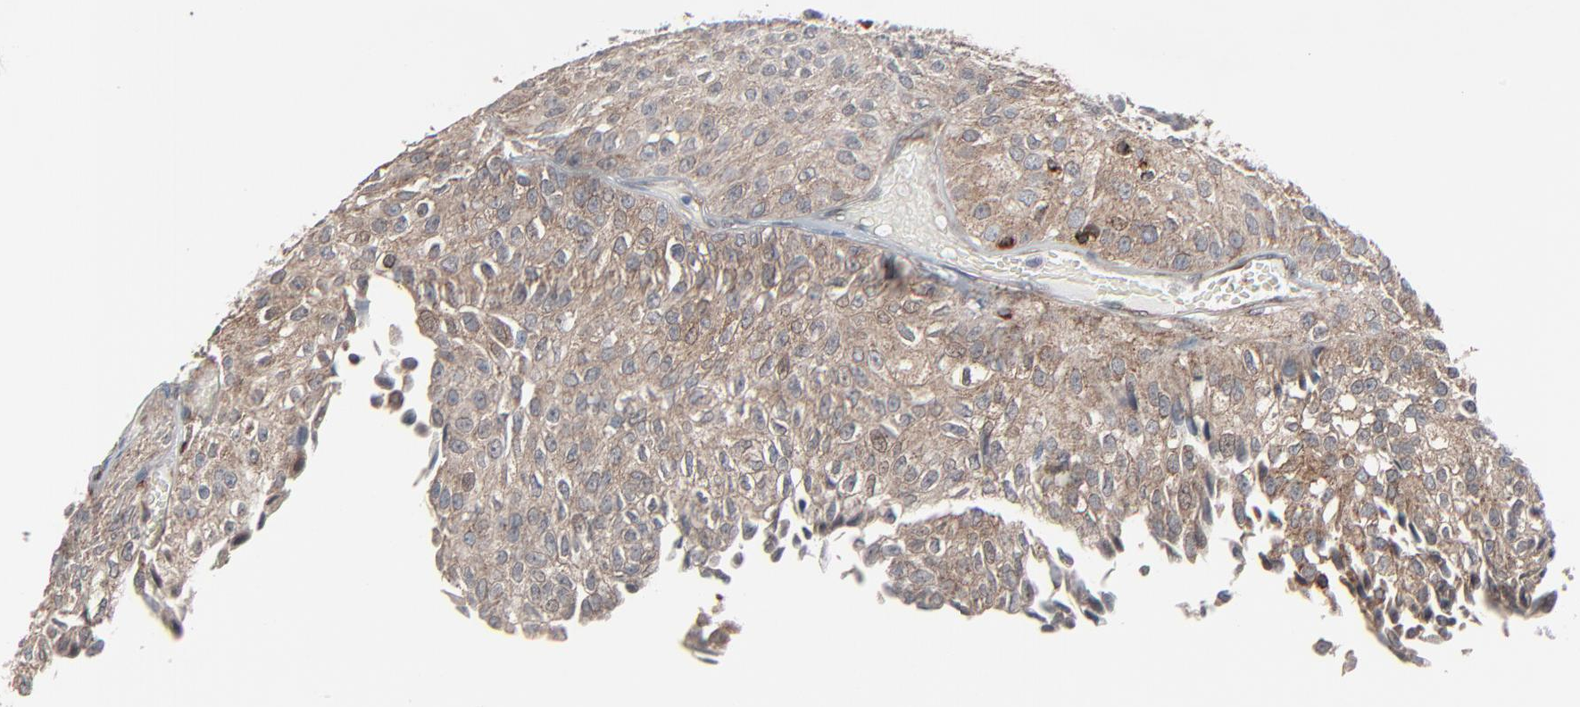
{"staining": {"intensity": "weak", "quantity": ">75%", "location": "cytoplasmic/membranous"}, "tissue": "urothelial cancer", "cell_type": "Tumor cells", "image_type": "cancer", "snomed": [{"axis": "morphology", "description": "Urothelial carcinoma, Low grade"}, {"axis": "topography", "description": "Urinary bladder"}], "caption": "Urothelial cancer was stained to show a protein in brown. There is low levels of weak cytoplasmic/membranous expression in approximately >75% of tumor cells.", "gene": "OPTN", "patient": {"sex": "male", "age": 76}}